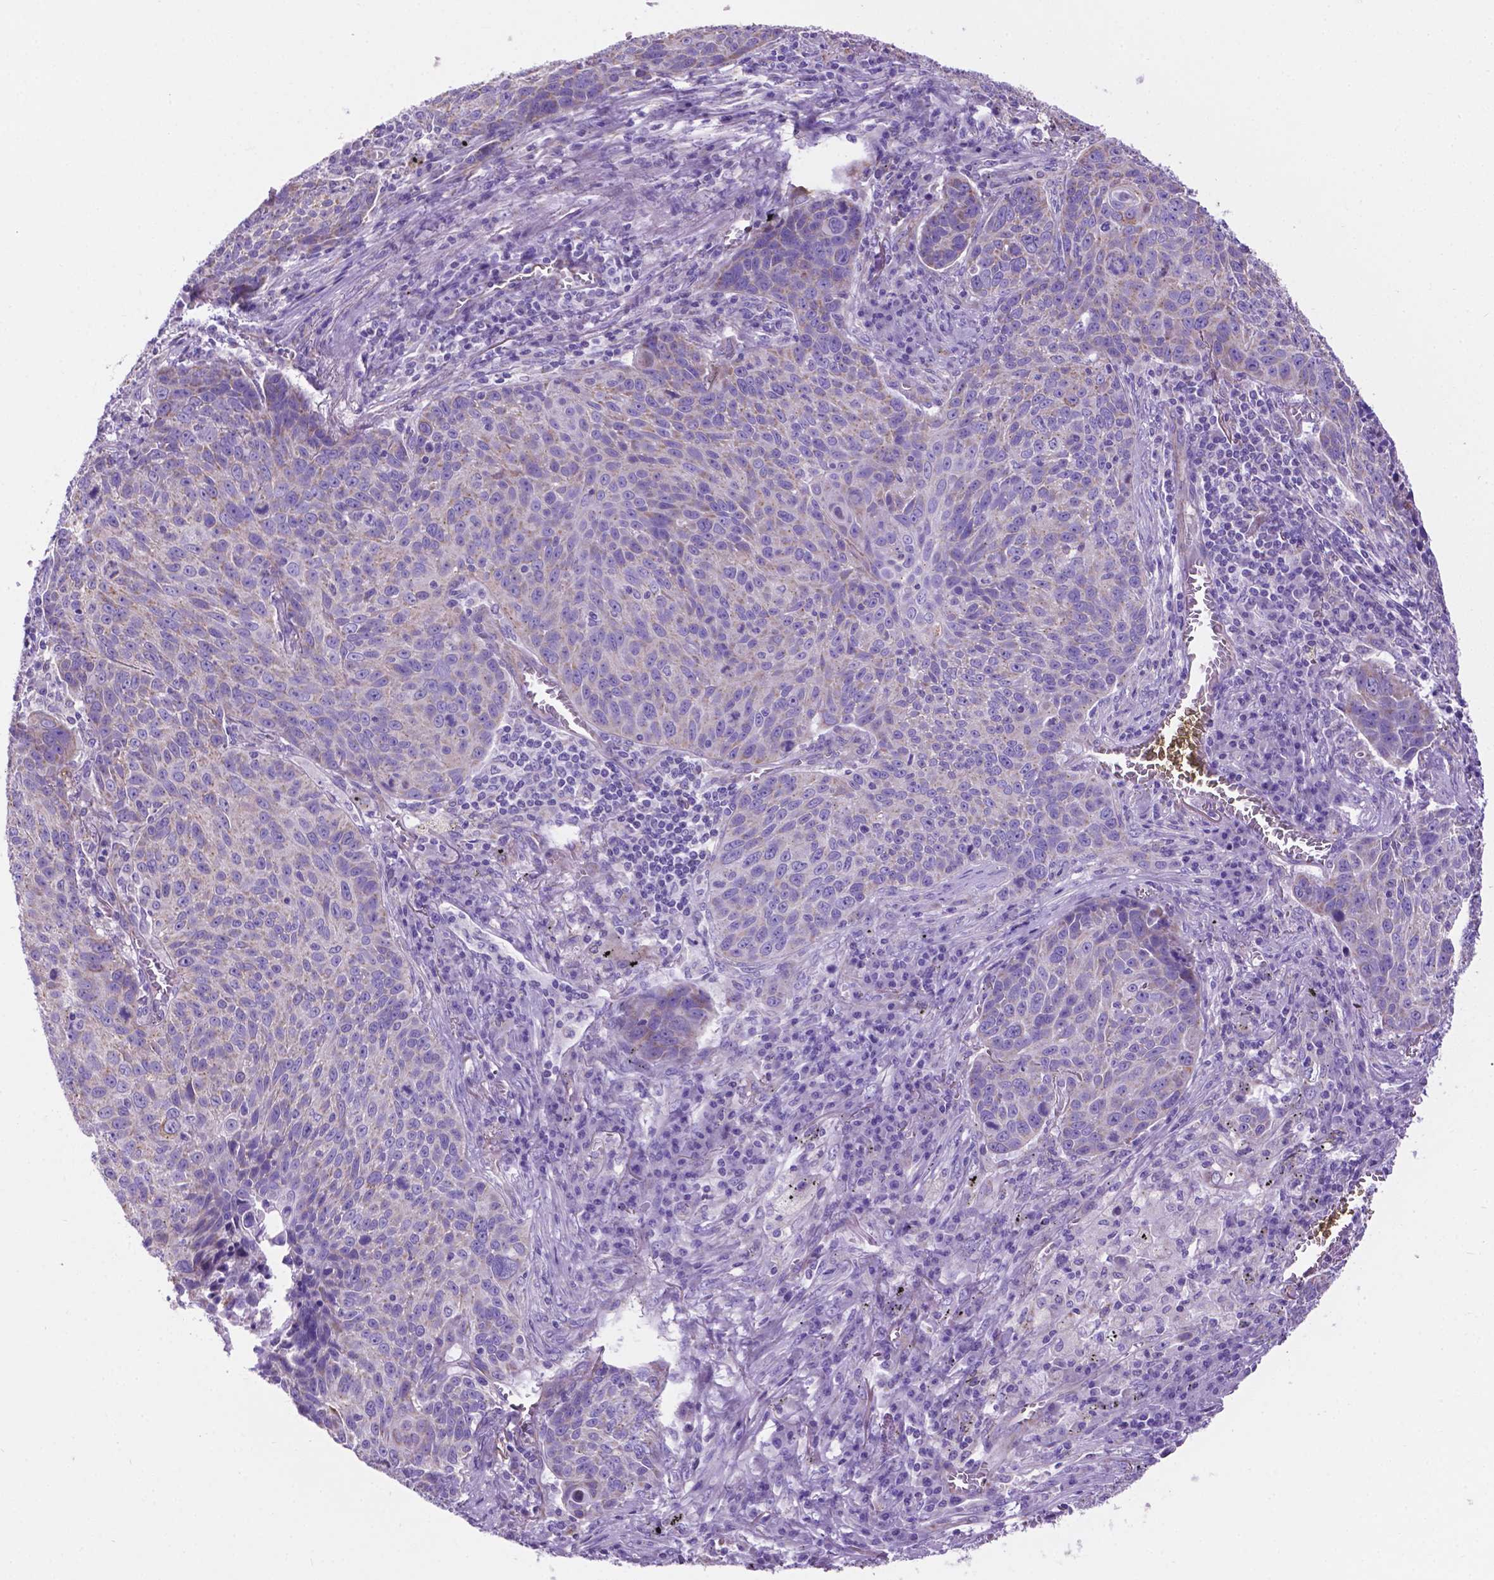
{"staining": {"intensity": "negative", "quantity": "none", "location": "none"}, "tissue": "lung cancer", "cell_type": "Tumor cells", "image_type": "cancer", "snomed": [{"axis": "morphology", "description": "Squamous cell carcinoma, NOS"}, {"axis": "topography", "description": "Lung"}], "caption": "The micrograph demonstrates no significant expression in tumor cells of lung cancer (squamous cell carcinoma).", "gene": "TMEM121B", "patient": {"sex": "male", "age": 78}}